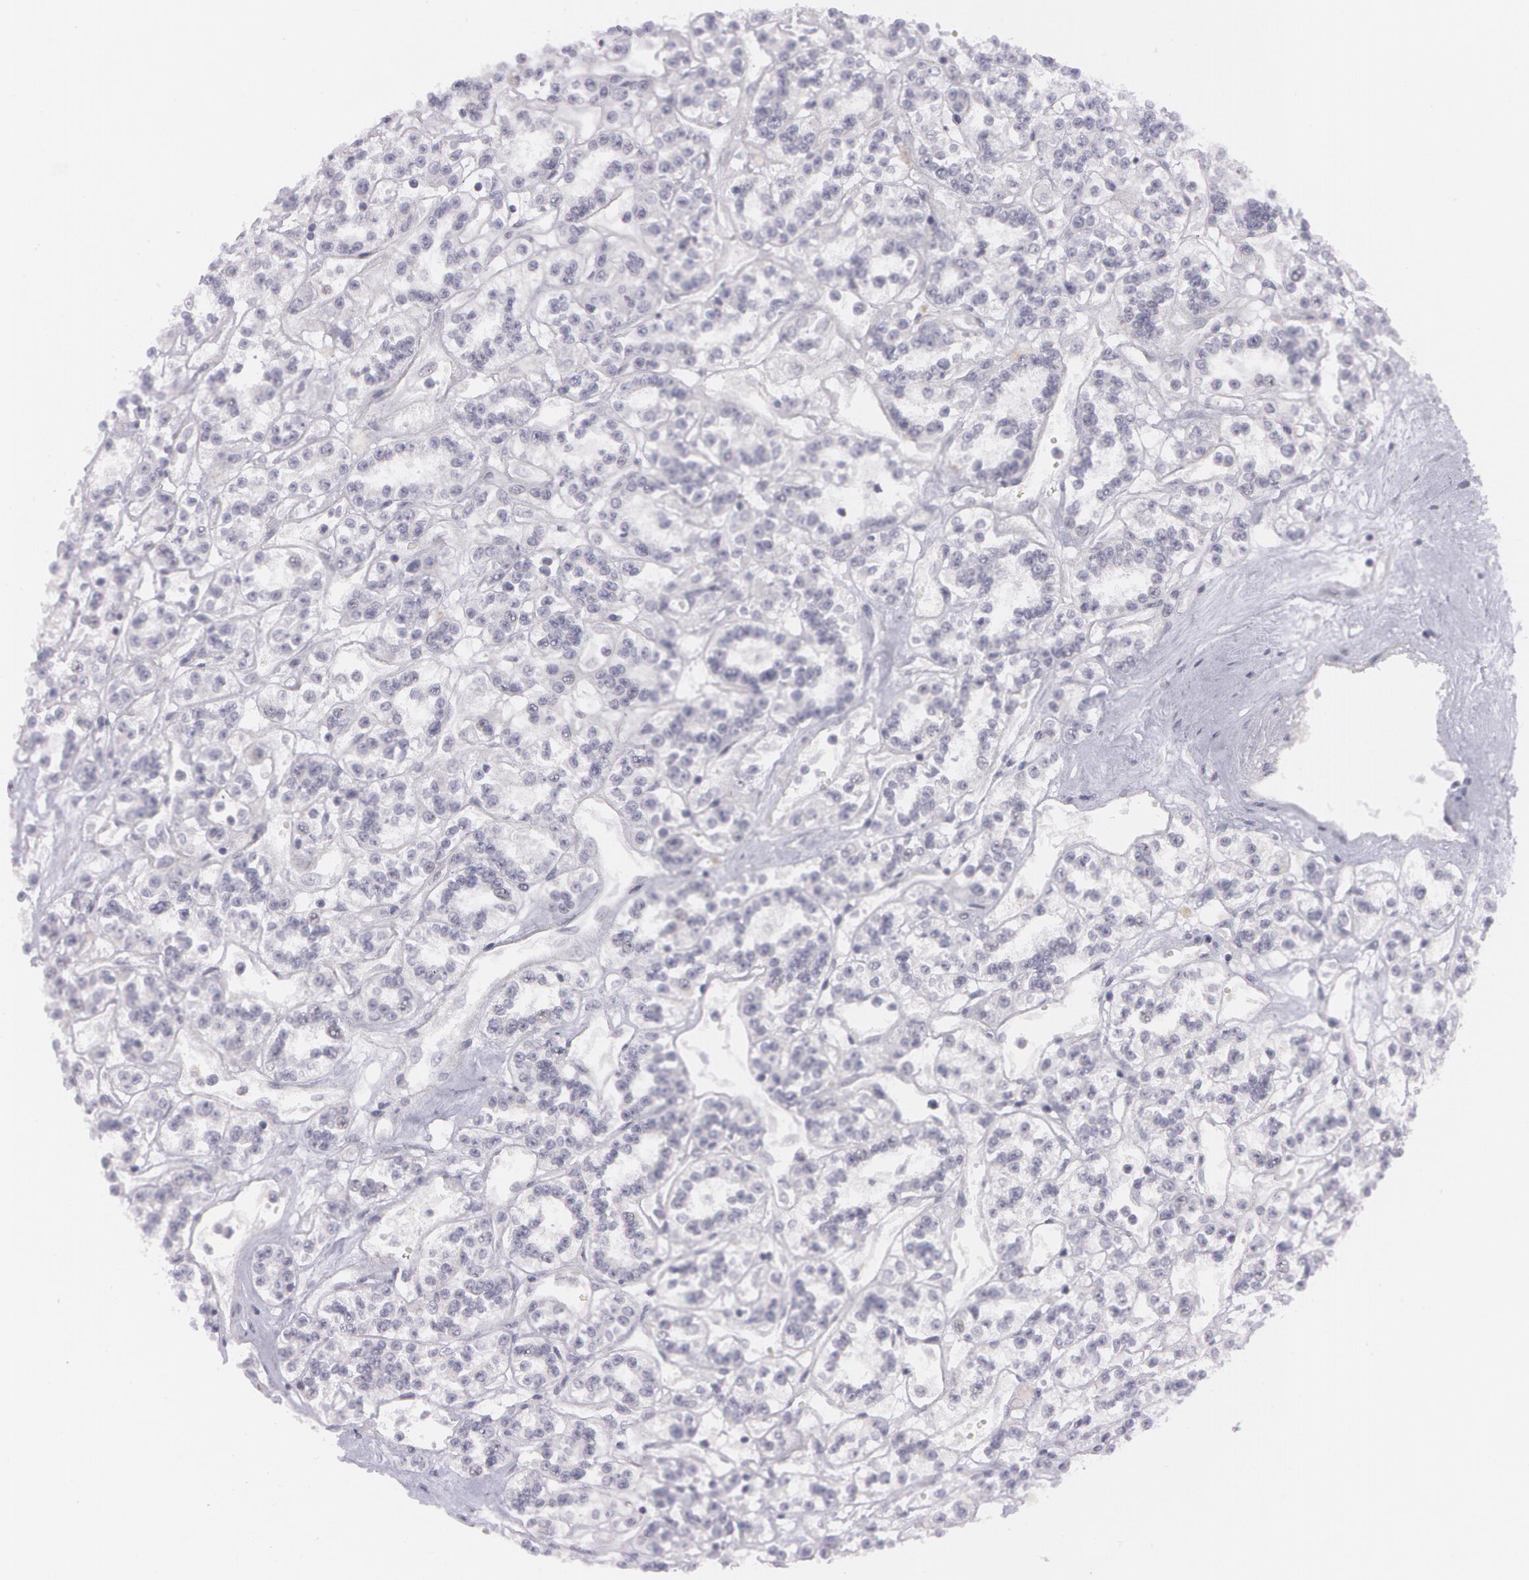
{"staining": {"intensity": "negative", "quantity": "none", "location": "none"}, "tissue": "renal cancer", "cell_type": "Tumor cells", "image_type": "cancer", "snomed": [{"axis": "morphology", "description": "Adenocarcinoma, NOS"}, {"axis": "topography", "description": "Kidney"}], "caption": "IHC micrograph of neoplastic tissue: human adenocarcinoma (renal) stained with DAB reveals no significant protein staining in tumor cells. Brightfield microscopy of immunohistochemistry stained with DAB (3,3'-diaminobenzidine) (brown) and hematoxylin (blue), captured at high magnification.", "gene": "IL1RN", "patient": {"sex": "female", "age": 76}}